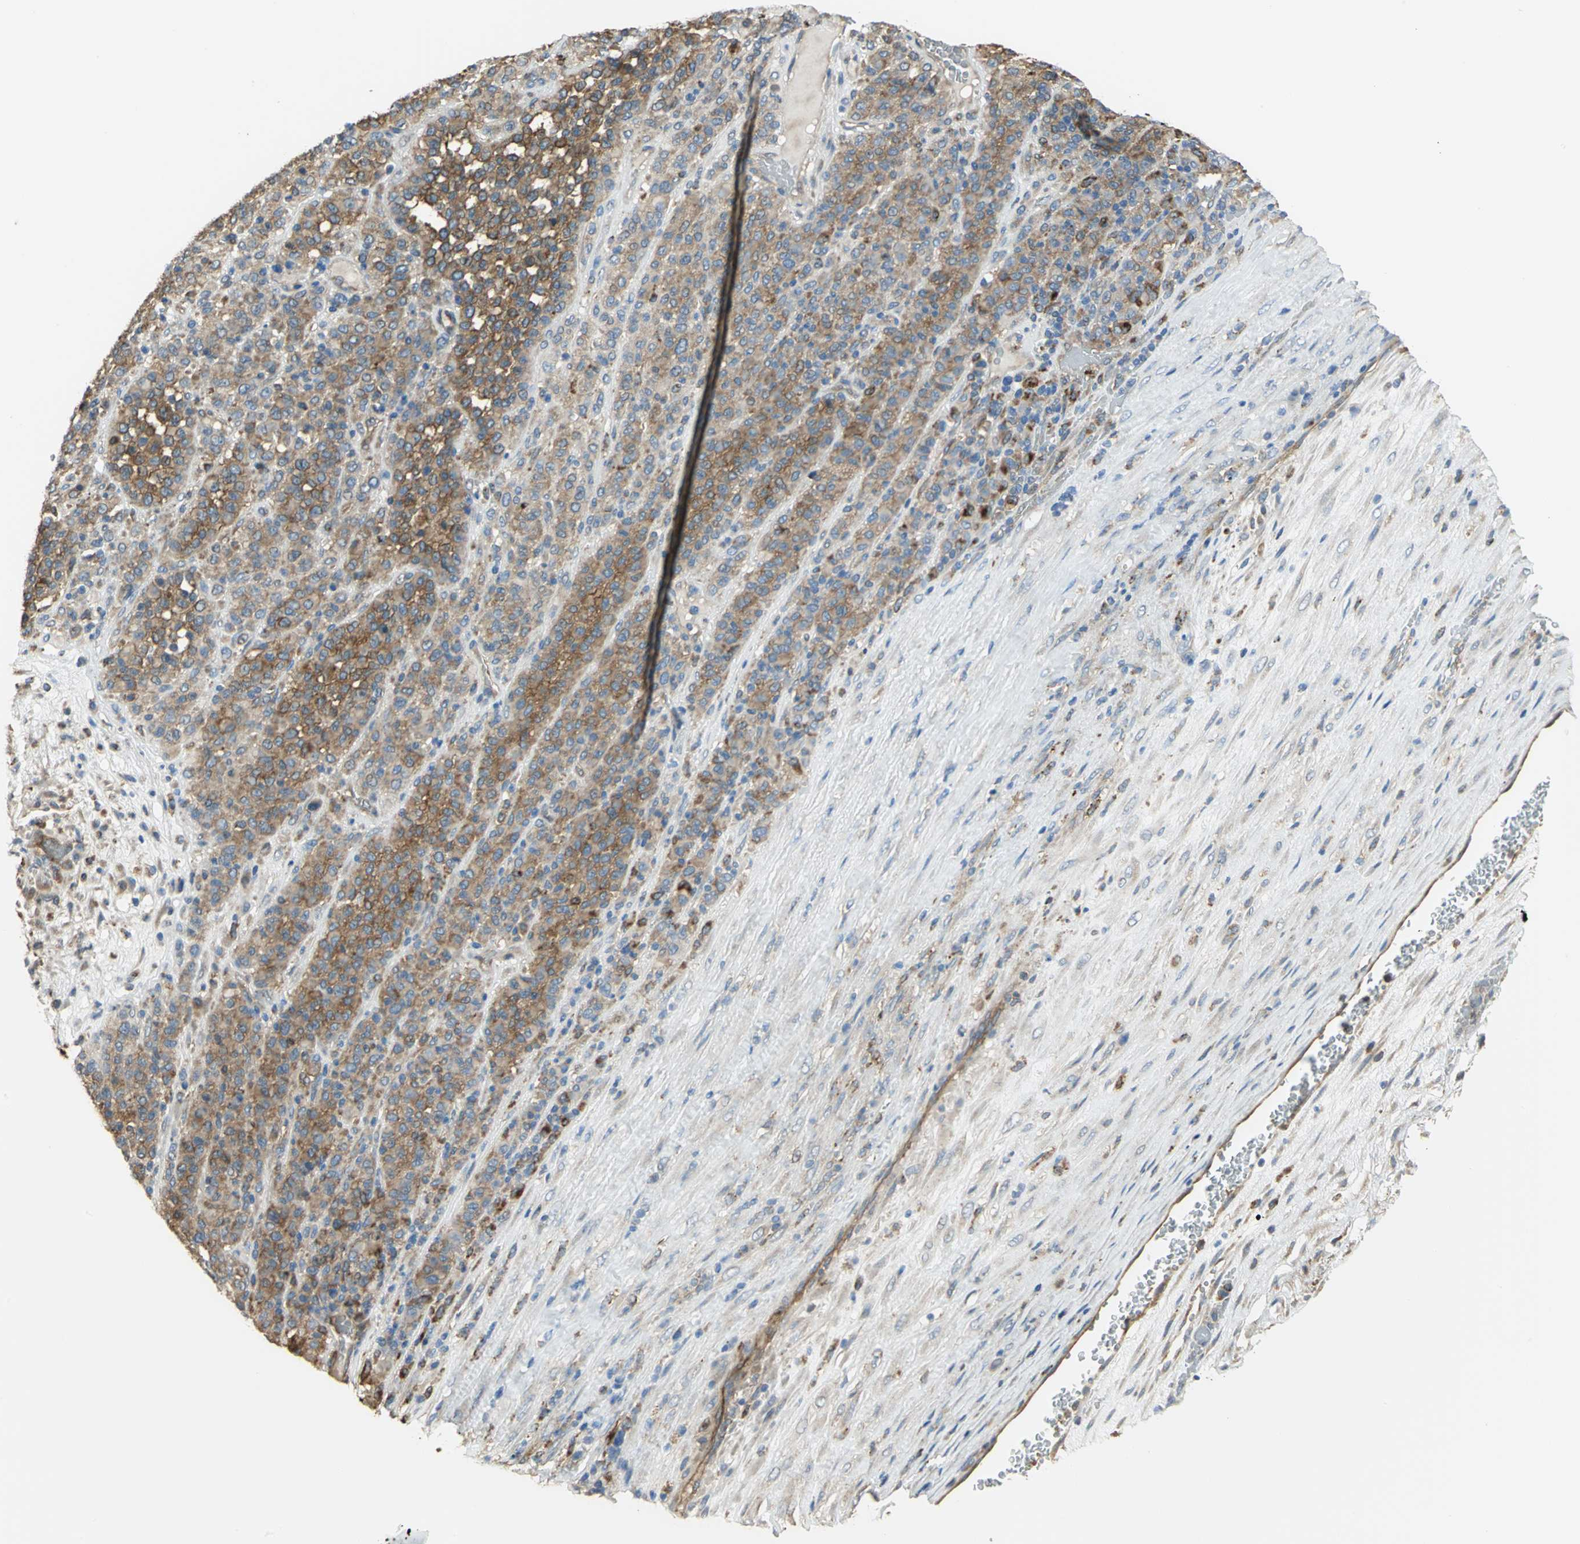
{"staining": {"intensity": "strong", "quantity": ">75%", "location": "cytoplasmic/membranous"}, "tissue": "melanoma", "cell_type": "Tumor cells", "image_type": "cancer", "snomed": [{"axis": "morphology", "description": "Malignant melanoma, Metastatic site"}, {"axis": "topography", "description": "Pancreas"}], "caption": "Tumor cells show strong cytoplasmic/membranous positivity in approximately >75% of cells in malignant melanoma (metastatic site). The protein of interest is stained brown, and the nuclei are stained in blue (DAB IHC with brightfield microscopy, high magnification).", "gene": "DIAPH2", "patient": {"sex": "female", "age": 30}}